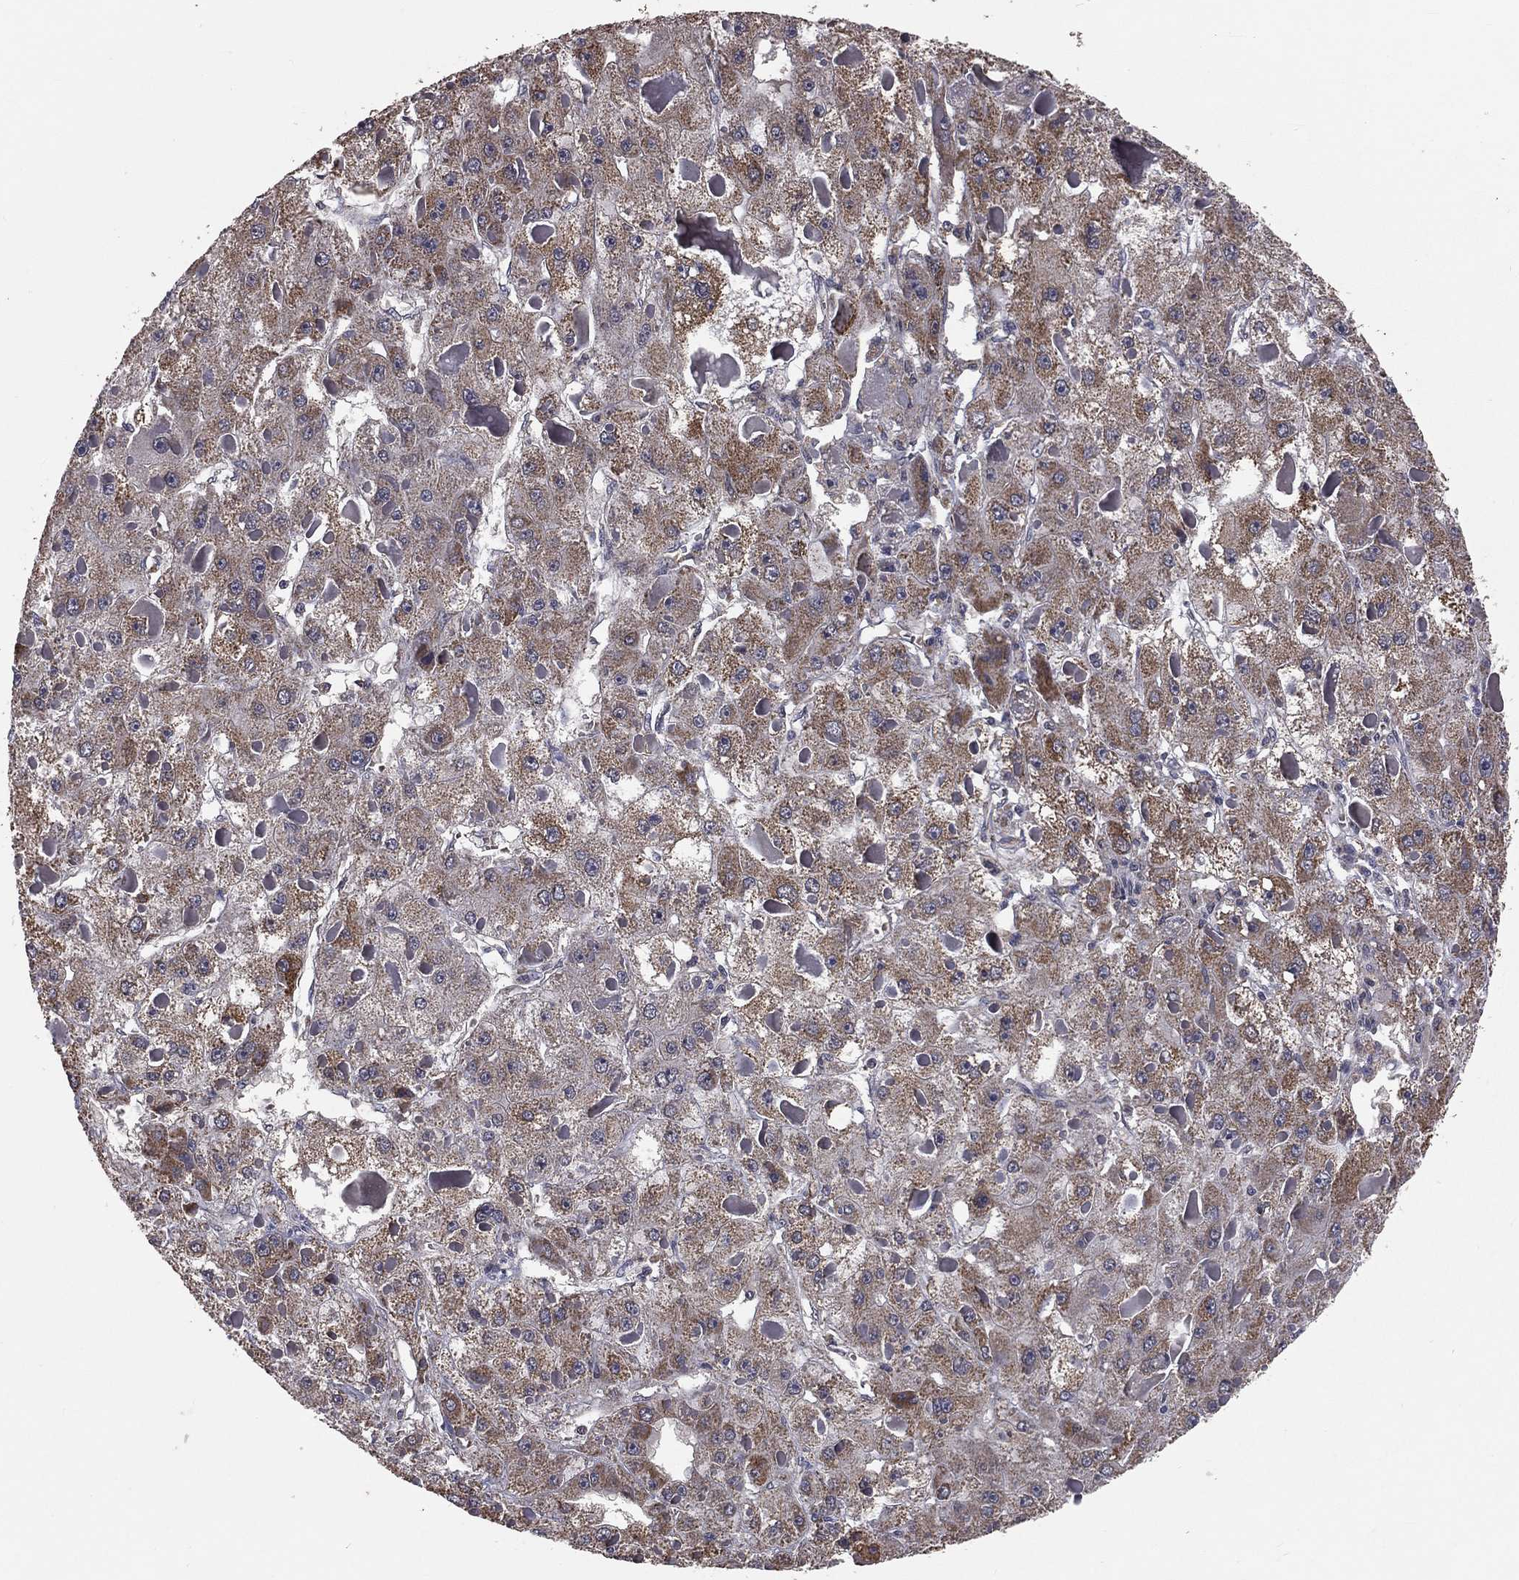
{"staining": {"intensity": "moderate", "quantity": "<25%", "location": "cytoplasmic/membranous"}, "tissue": "liver cancer", "cell_type": "Tumor cells", "image_type": "cancer", "snomed": [{"axis": "morphology", "description": "Carcinoma, Hepatocellular, NOS"}, {"axis": "topography", "description": "Liver"}], "caption": "The photomicrograph exhibits a brown stain indicating the presence of a protein in the cytoplasmic/membranous of tumor cells in liver hepatocellular carcinoma.", "gene": "MRPL46", "patient": {"sex": "female", "age": 73}}